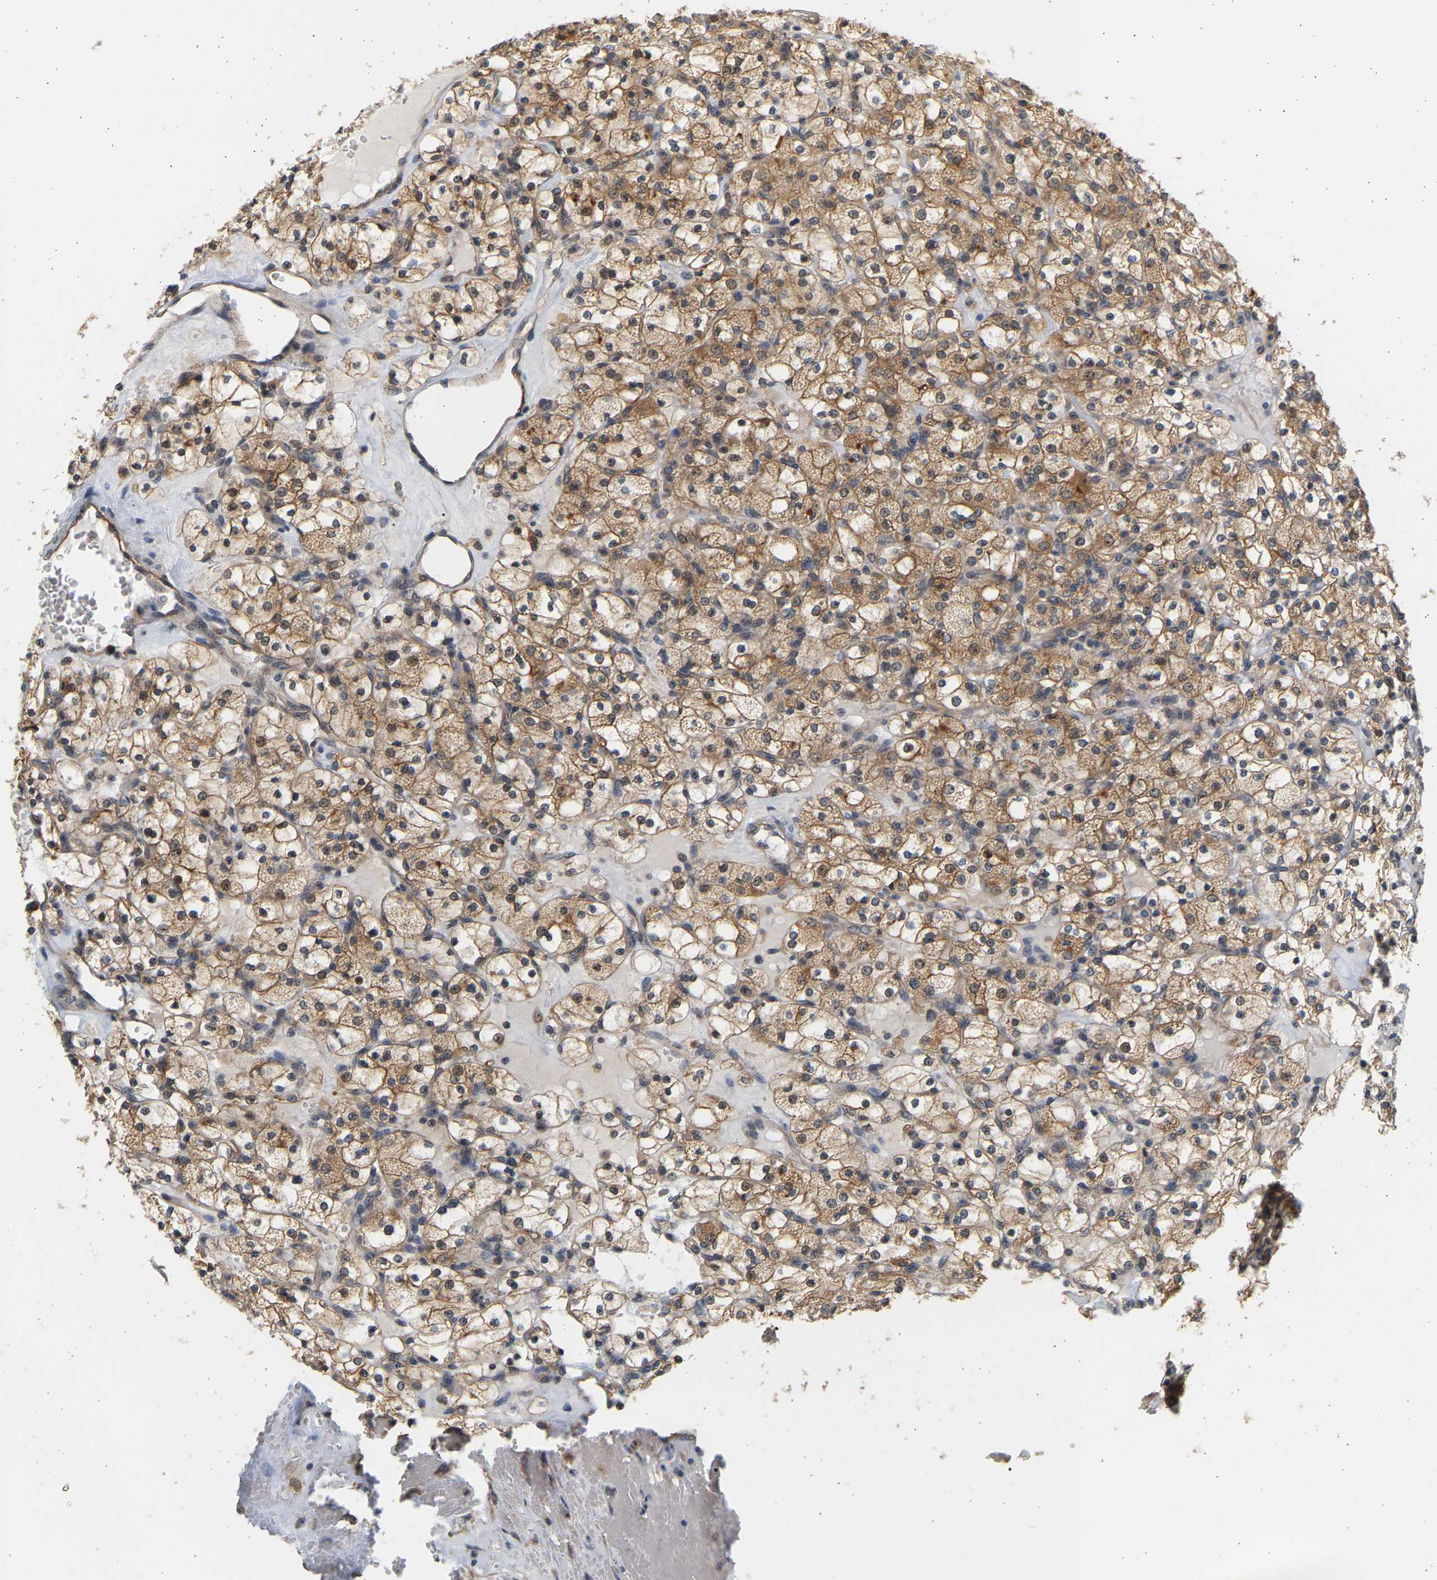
{"staining": {"intensity": "moderate", "quantity": ">75%", "location": "cytoplasmic/membranous"}, "tissue": "renal cancer", "cell_type": "Tumor cells", "image_type": "cancer", "snomed": [{"axis": "morphology", "description": "Adenocarcinoma, NOS"}, {"axis": "topography", "description": "Kidney"}], "caption": "This is a photomicrograph of immunohistochemistry (IHC) staining of renal cancer, which shows moderate staining in the cytoplasmic/membranous of tumor cells.", "gene": "B4GALT6", "patient": {"sex": "female", "age": 83}}